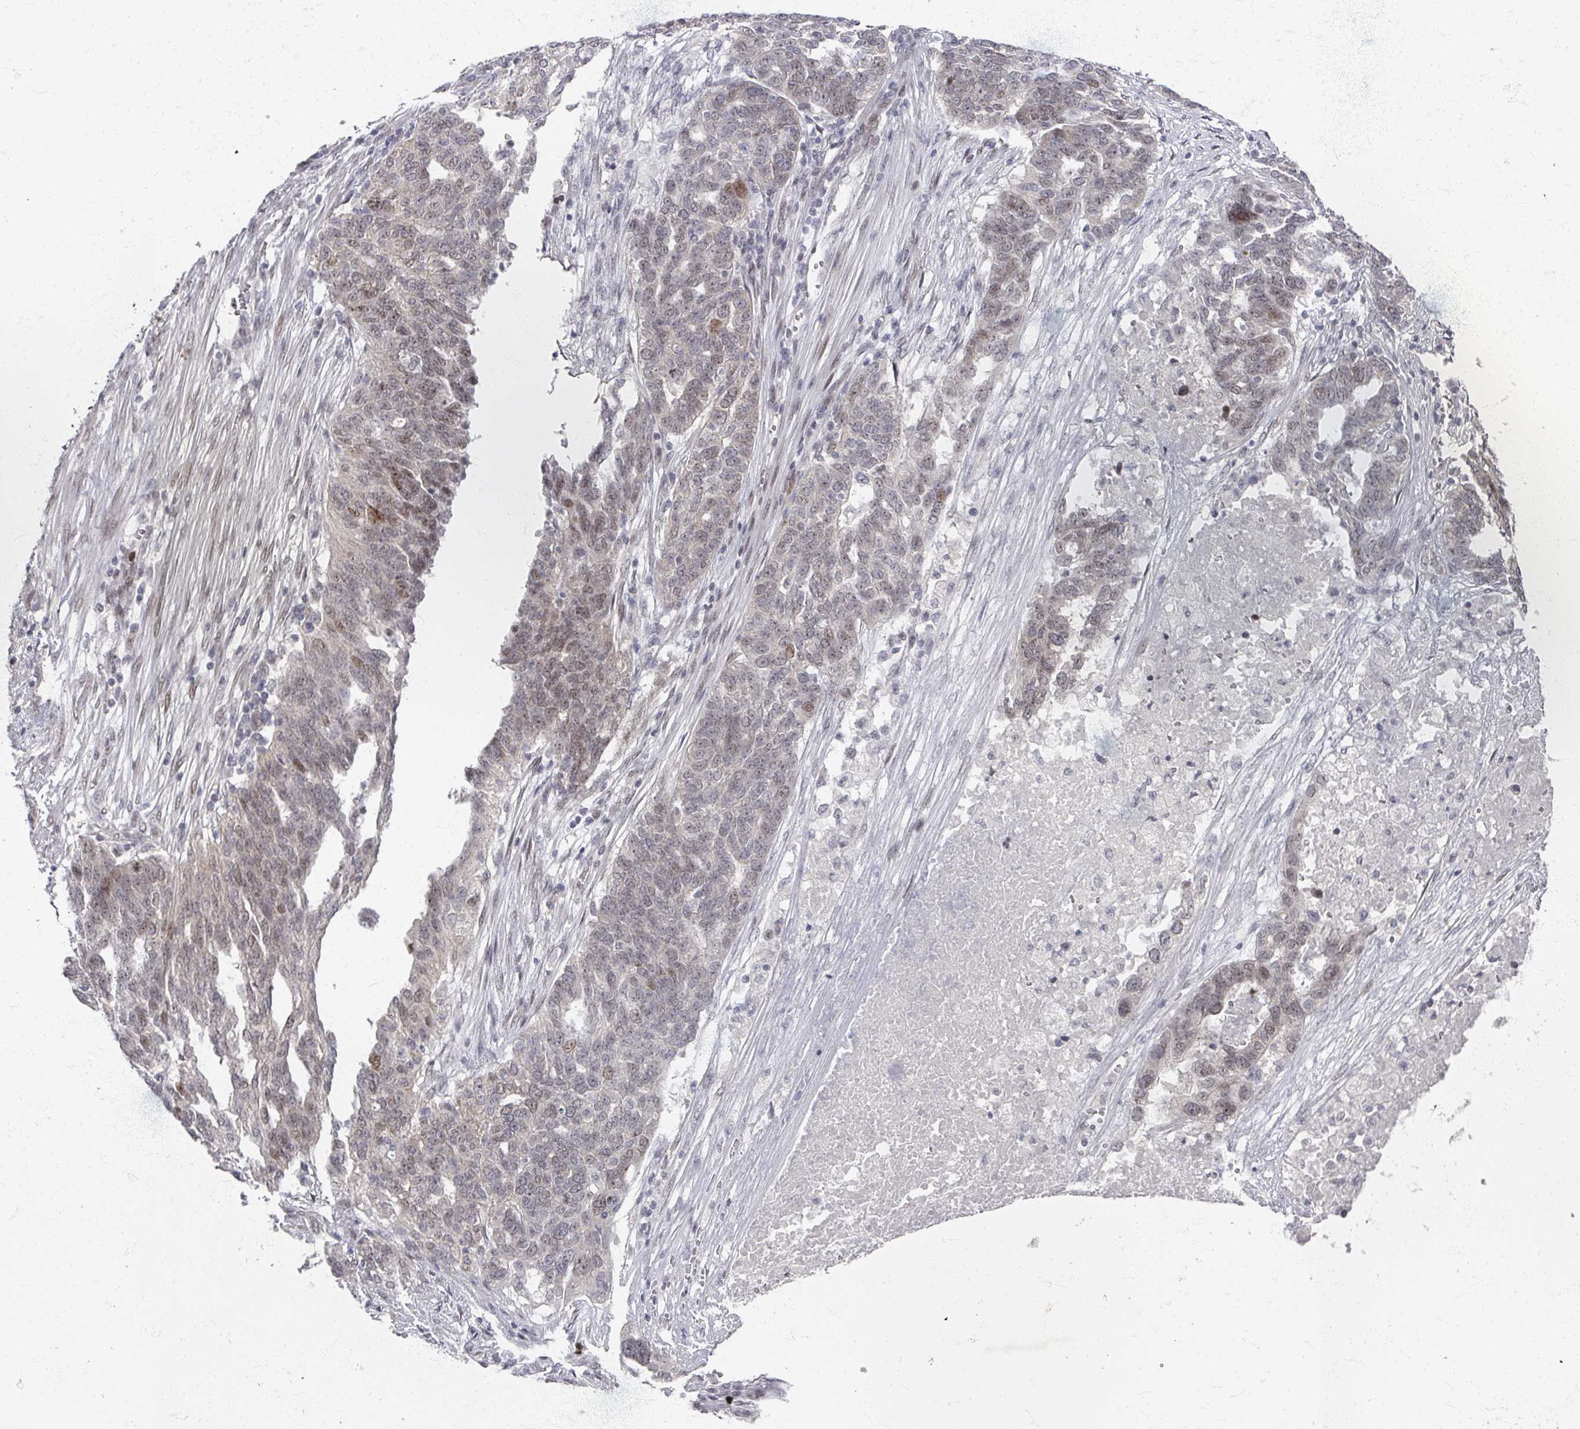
{"staining": {"intensity": "moderate", "quantity": "25%-75%", "location": "nuclear"}, "tissue": "ovarian cancer", "cell_type": "Tumor cells", "image_type": "cancer", "snomed": [{"axis": "morphology", "description": "Cystadenocarcinoma, serous, NOS"}, {"axis": "topography", "description": "Ovary"}], "caption": "Ovarian cancer was stained to show a protein in brown. There is medium levels of moderate nuclear positivity in about 25%-75% of tumor cells. Using DAB (3,3'-diaminobenzidine) (brown) and hematoxylin (blue) stains, captured at high magnification using brightfield microscopy.", "gene": "PSKH1", "patient": {"sex": "female", "age": 59}}